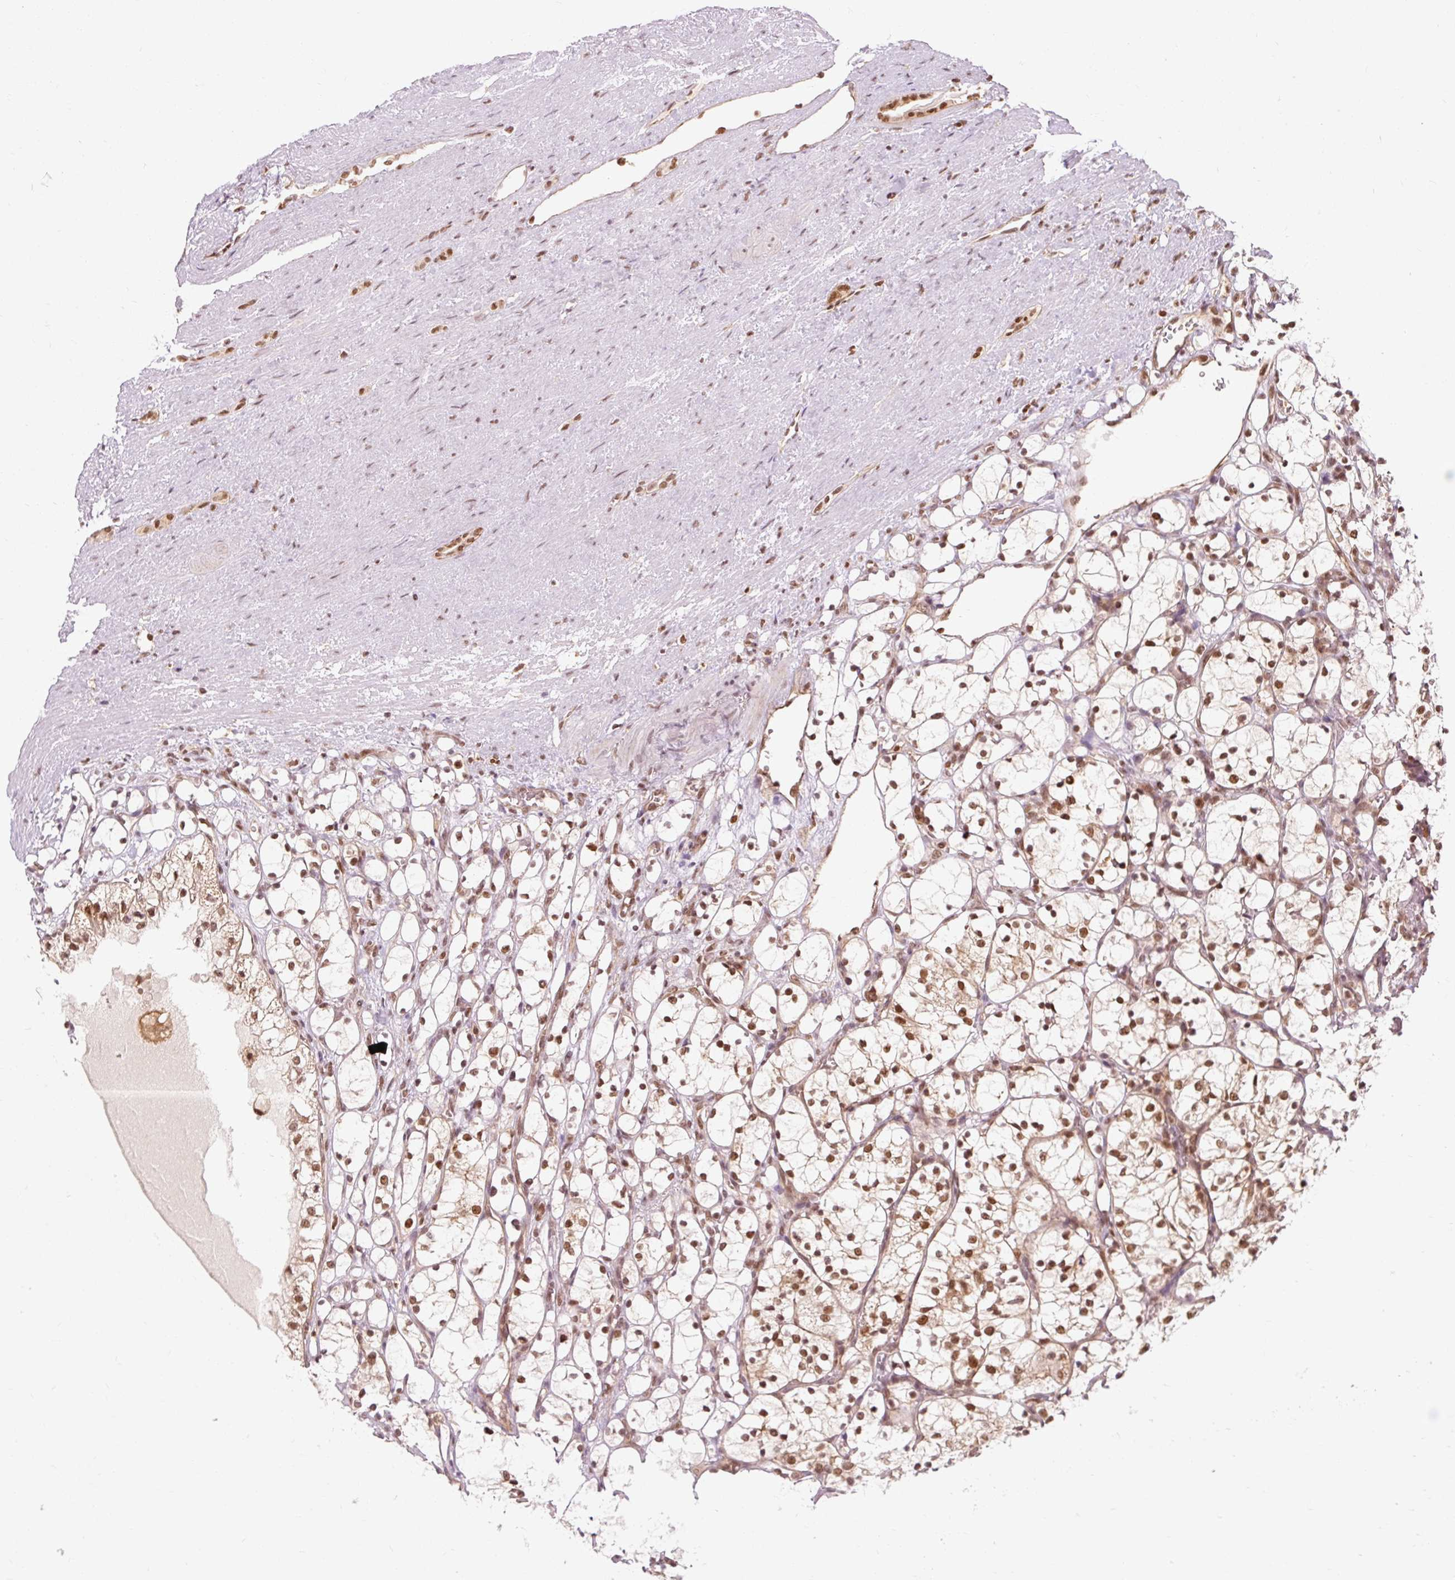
{"staining": {"intensity": "moderate", "quantity": ">75%", "location": "nuclear"}, "tissue": "renal cancer", "cell_type": "Tumor cells", "image_type": "cancer", "snomed": [{"axis": "morphology", "description": "Adenocarcinoma, NOS"}, {"axis": "topography", "description": "Kidney"}], "caption": "Protein expression analysis of human adenocarcinoma (renal) reveals moderate nuclear staining in approximately >75% of tumor cells.", "gene": "CSTF1", "patient": {"sex": "female", "age": 69}}